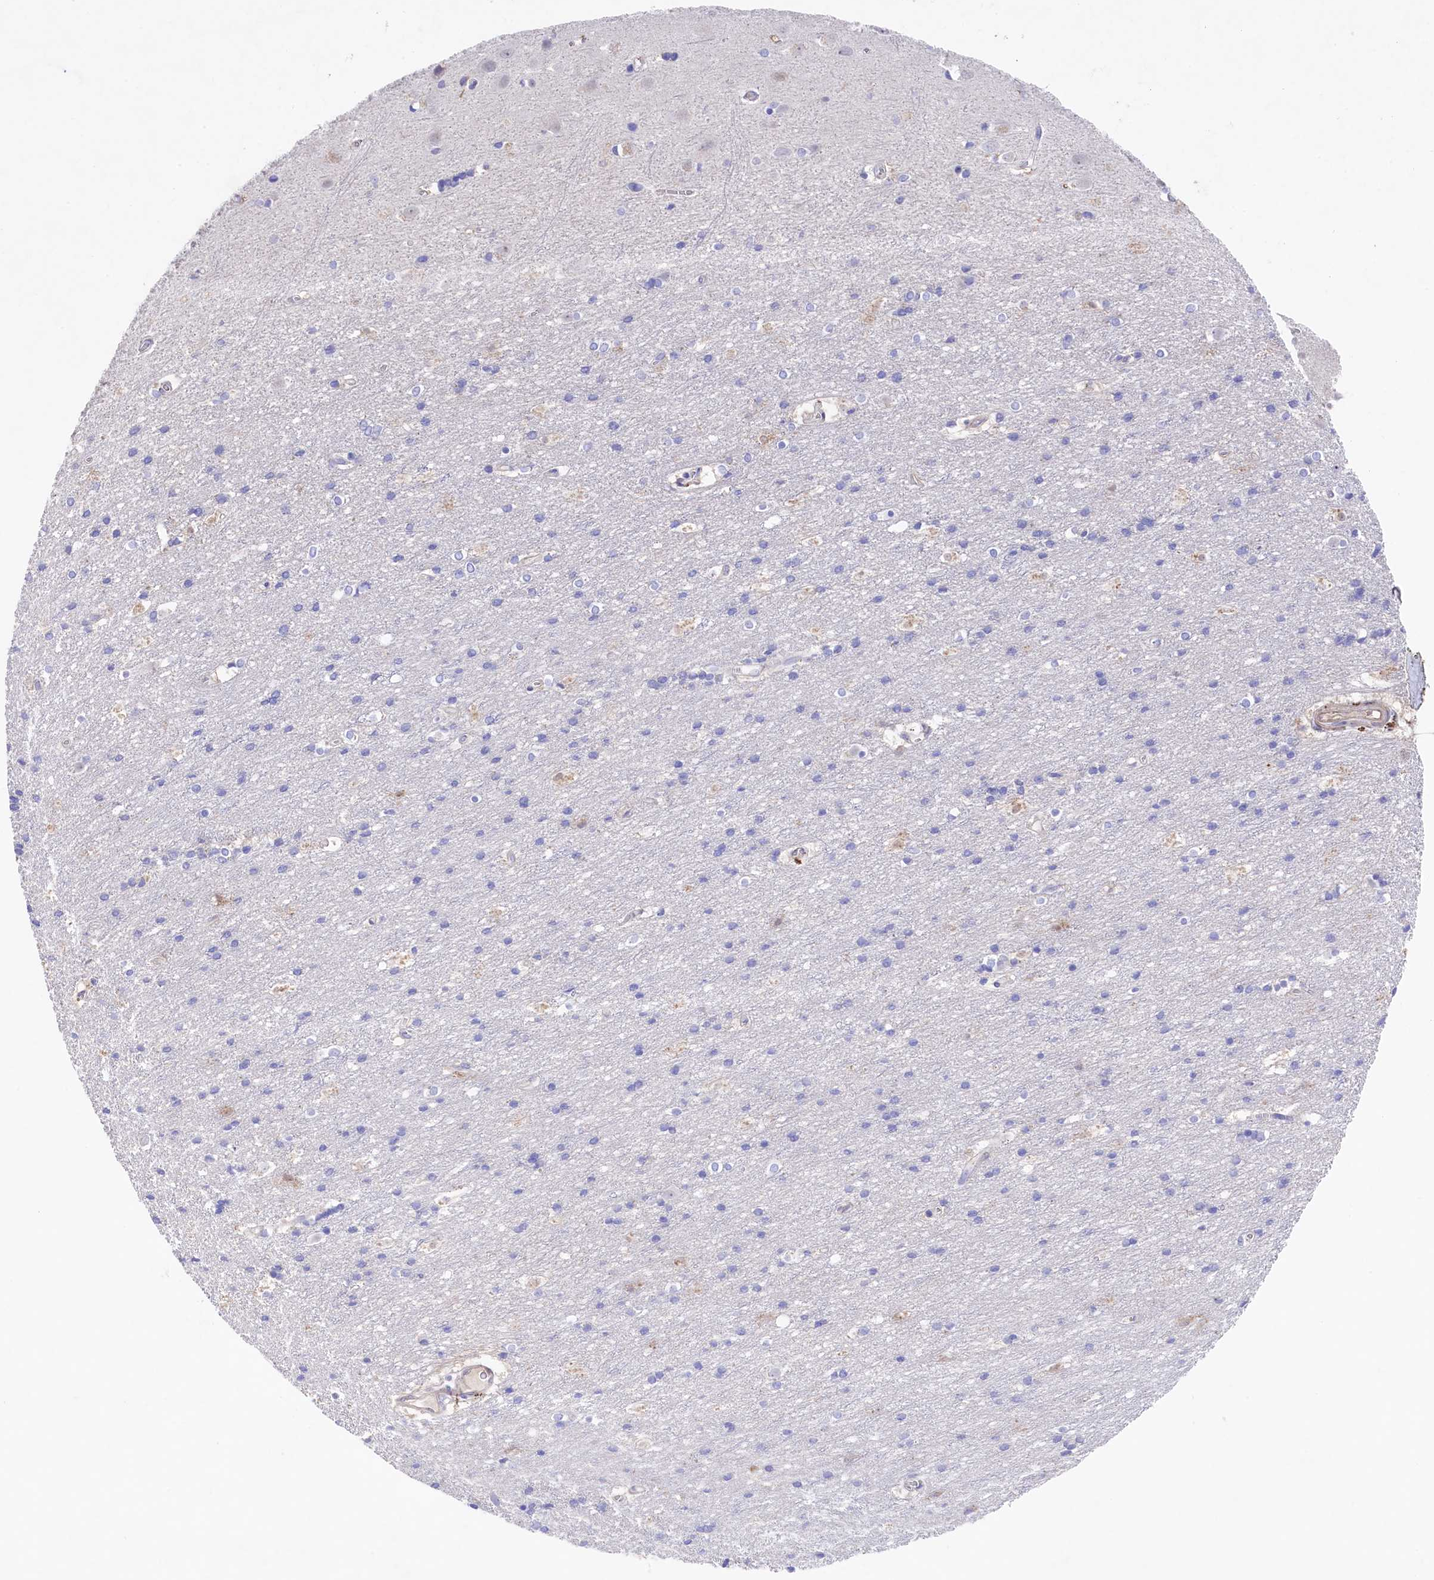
{"staining": {"intensity": "weak", "quantity": "25%-75%", "location": "cytoplasmic/membranous"}, "tissue": "cerebral cortex", "cell_type": "Endothelial cells", "image_type": "normal", "snomed": [{"axis": "morphology", "description": "Normal tissue, NOS"}, {"axis": "topography", "description": "Cerebral cortex"}], "caption": "A micrograph of human cerebral cortex stained for a protein shows weak cytoplasmic/membranous brown staining in endothelial cells.", "gene": "LHFPL4", "patient": {"sex": "male", "age": 54}}